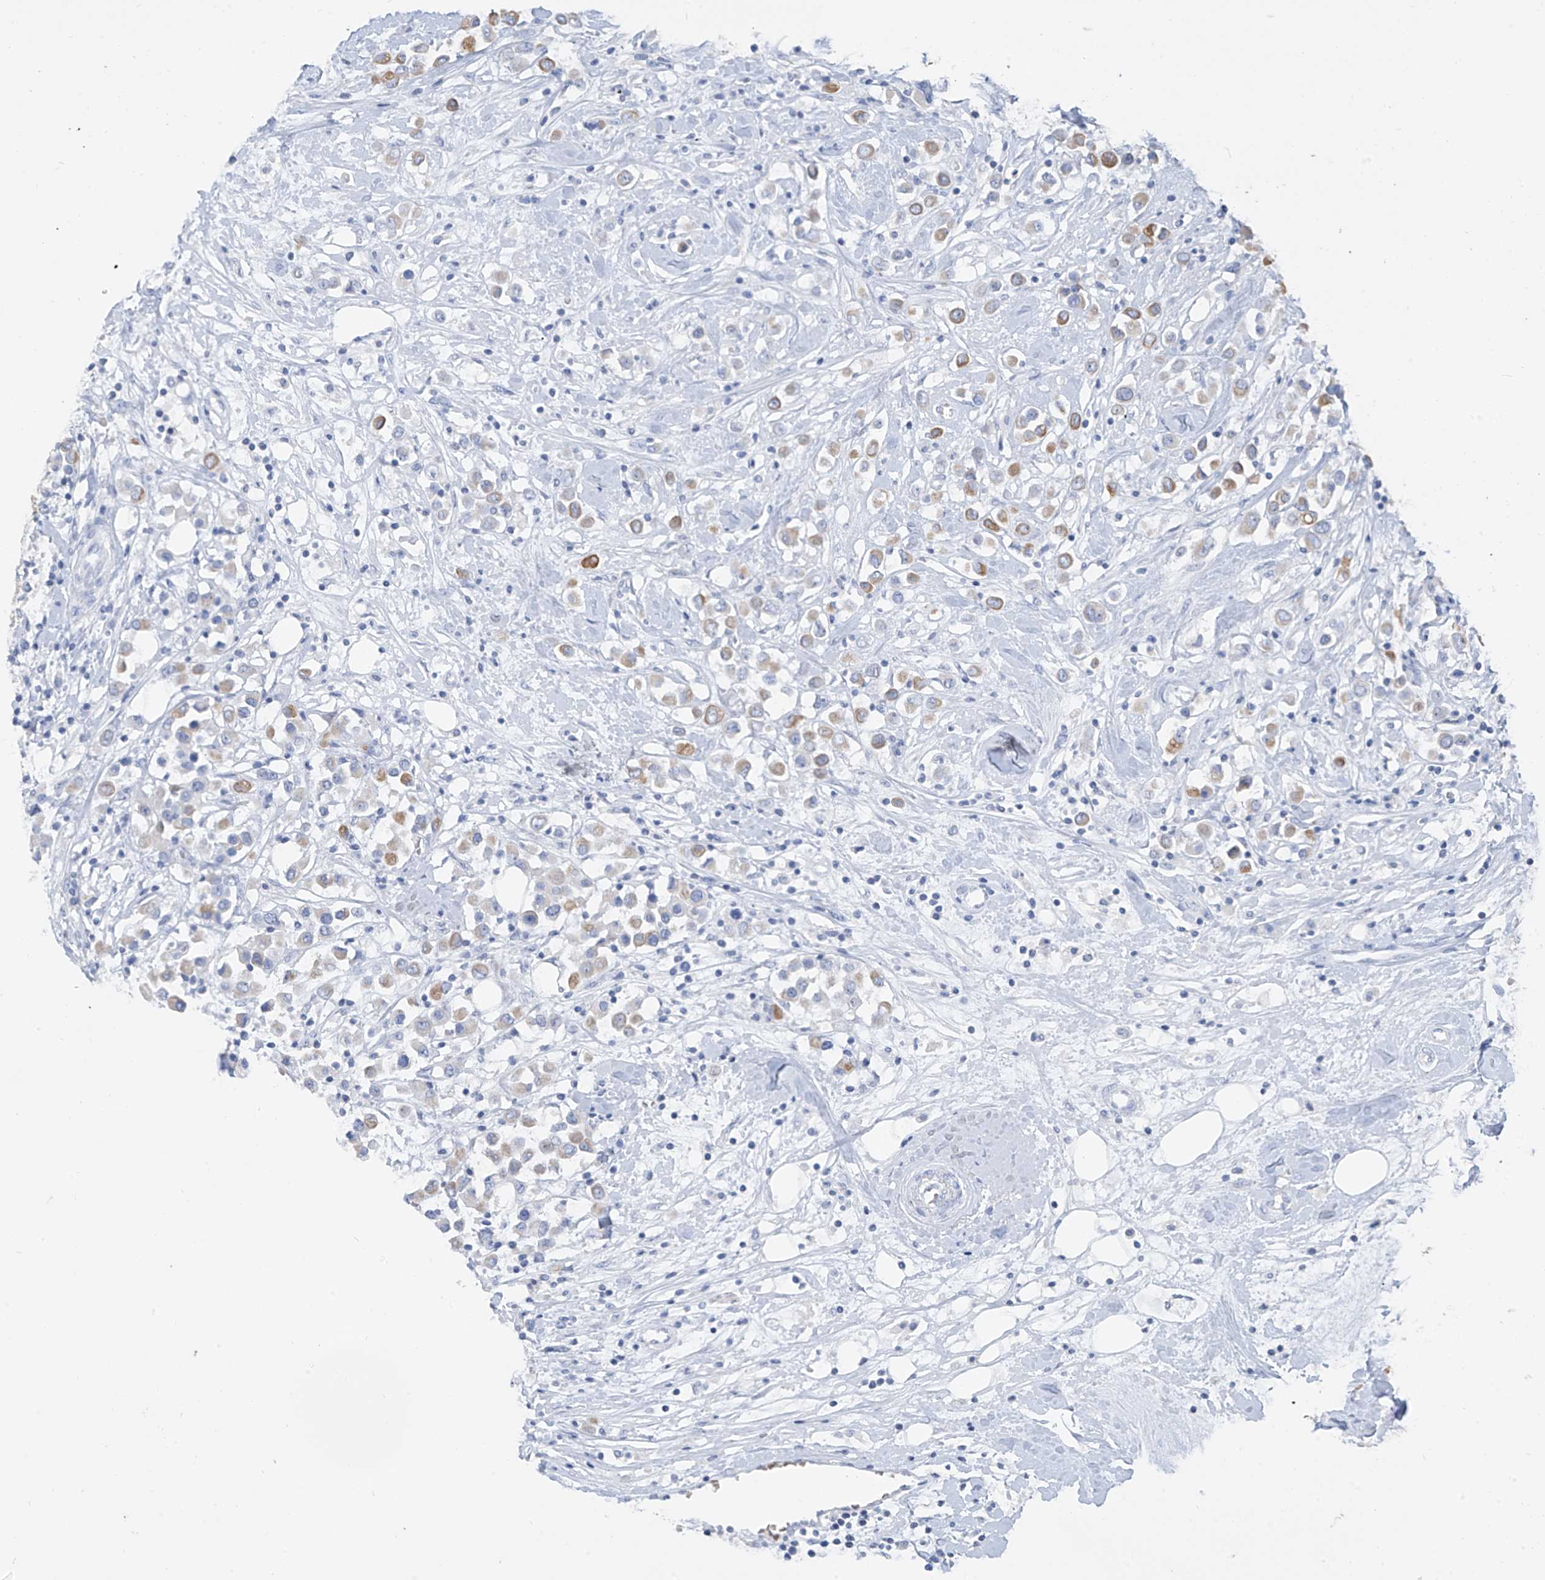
{"staining": {"intensity": "moderate", "quantity": "25%-75%", "location": "cytoplasmic/membranous"}, "tissue": "breast cancer", "cell_type": "Tumor cells", "image_type": "cancer", "snomed": [{"axis": "morphology", "description": "Duct carcinoma"}, {"axis": "topography", "description": "Breast"}], "caption": "Immunohistochemical staining of human breast cancer (invasive ductal carcinoma) demonstrates medium levels of moderate cytoplasmic/membranous positivity in about 25%-75% of tumor cells.", "gene": "PAFAH1B3", "patient": {"sex": "female", "age": 61}}